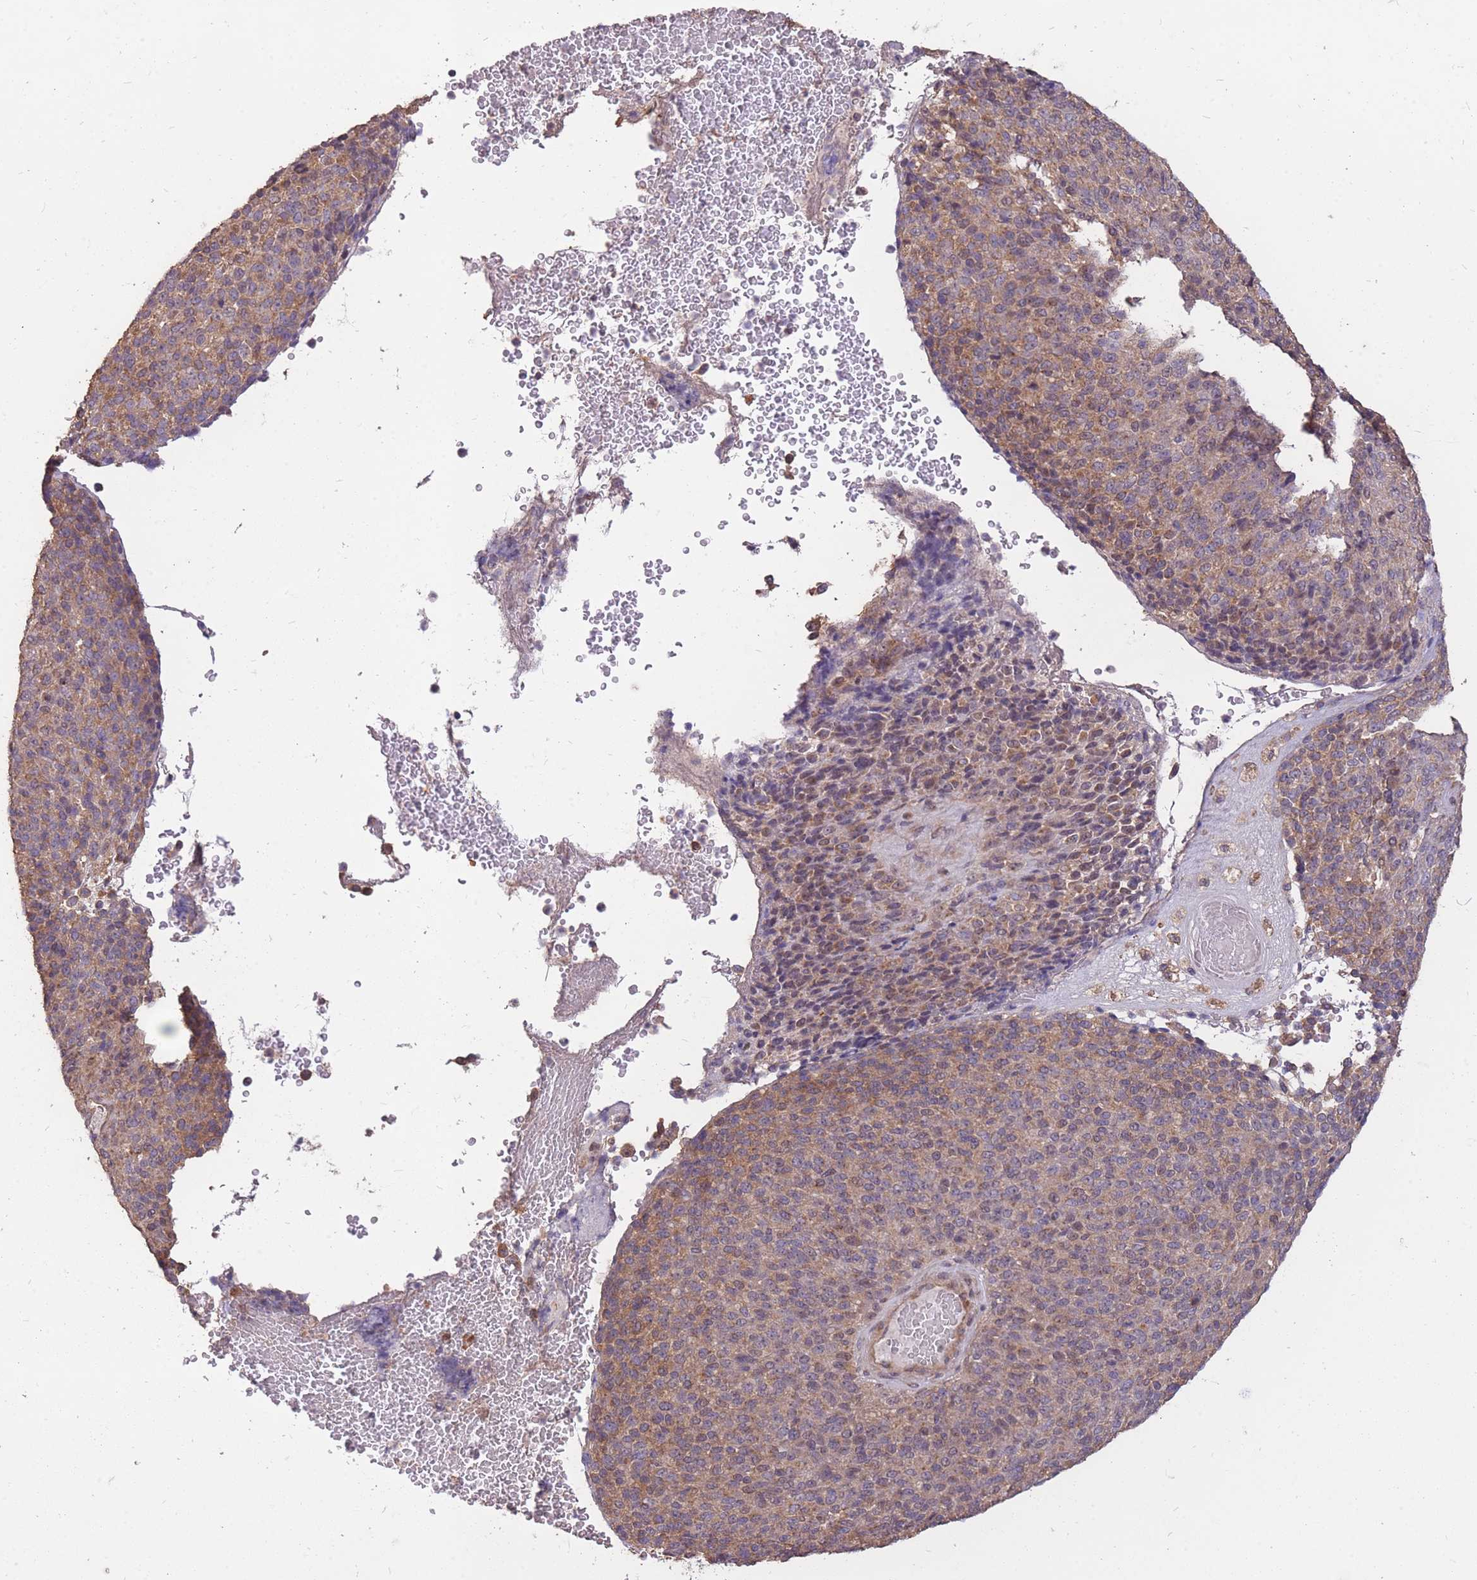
{"staining": {"intensity": "moderate", "quantity": ">75%", "location": "cytoplasmic/membranous"}, "tissue": "melanoma", "cell_type": "Tumor cells", "image_type": "cancer", "snomed": [{"axis": "morphology", "description": "Malignant melanoma, Metastatic site"}, {"axis": "topography", "description": "Brain"}], "caption": "This is a photomicrograph of IHC staining of malignant melanoma (metastatic site), which shows moderate positivity in the cytoplasmic/membranous of tumor cells.", "gene": "DYNC1LI2", "patient": {"sex": "female", "age": 56}}